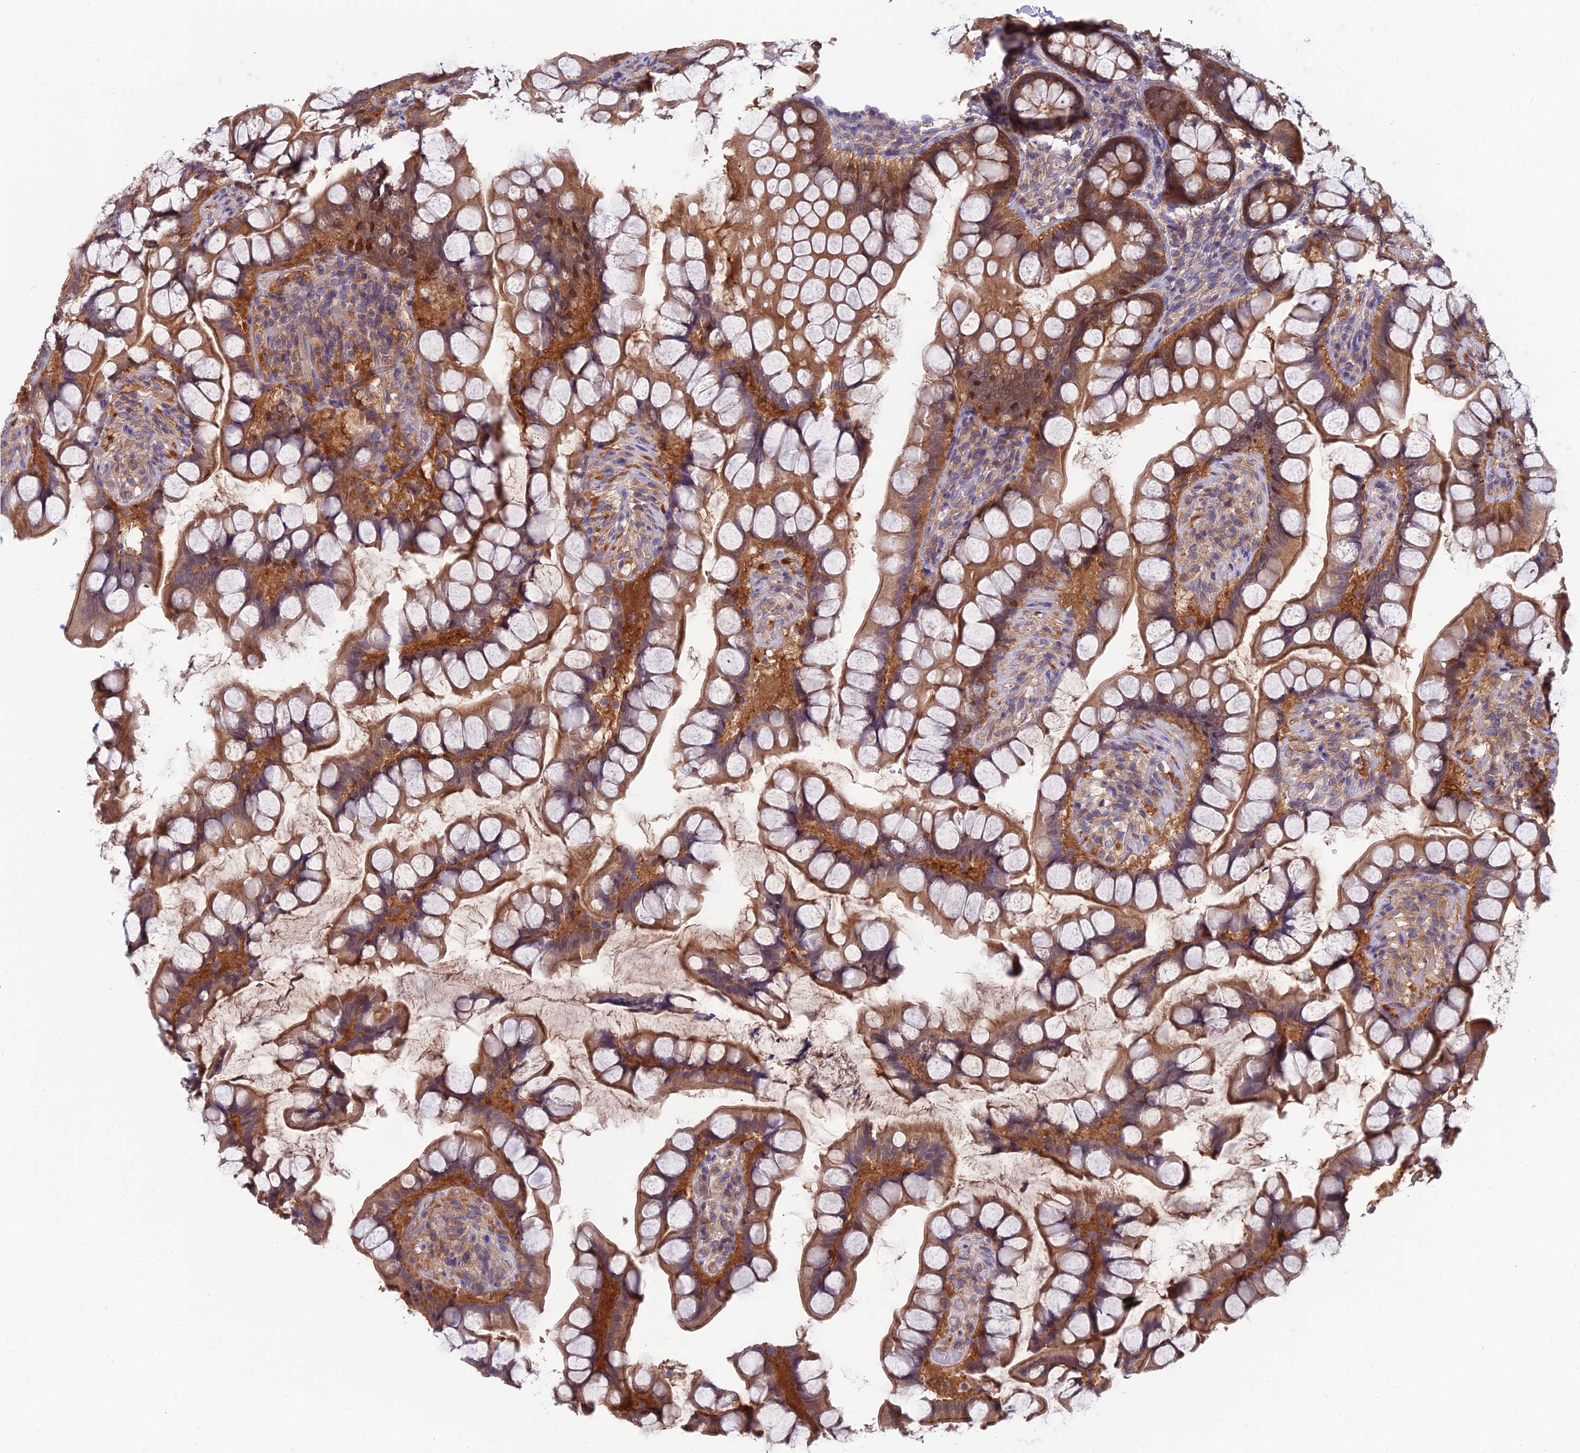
{"staining": {"intensity": "moderate", "quantity": ">75%", "location": "cytoplasmic/membranous"}, "tissue": "small intestine", "cell_type": "Glandular cells", "image_type": "normal", "snomed": [{"axis": "morphology", "description": "Normal tissue, NOS"}, {"axis": "topography", "description": "Small intestine"}], "caption": "Unremarkable small intestine reveals moderate cytoplasmic/membranous staining in about >75% of glandular cells The staining is performed using DAB (3,3'-diaminobenzidine) brown chromogen to label protein expression. The nuclei are counter-stained blue using hematoxylin..", "gene": "MVD", "patient": {"sex": "male", "age": 70}}